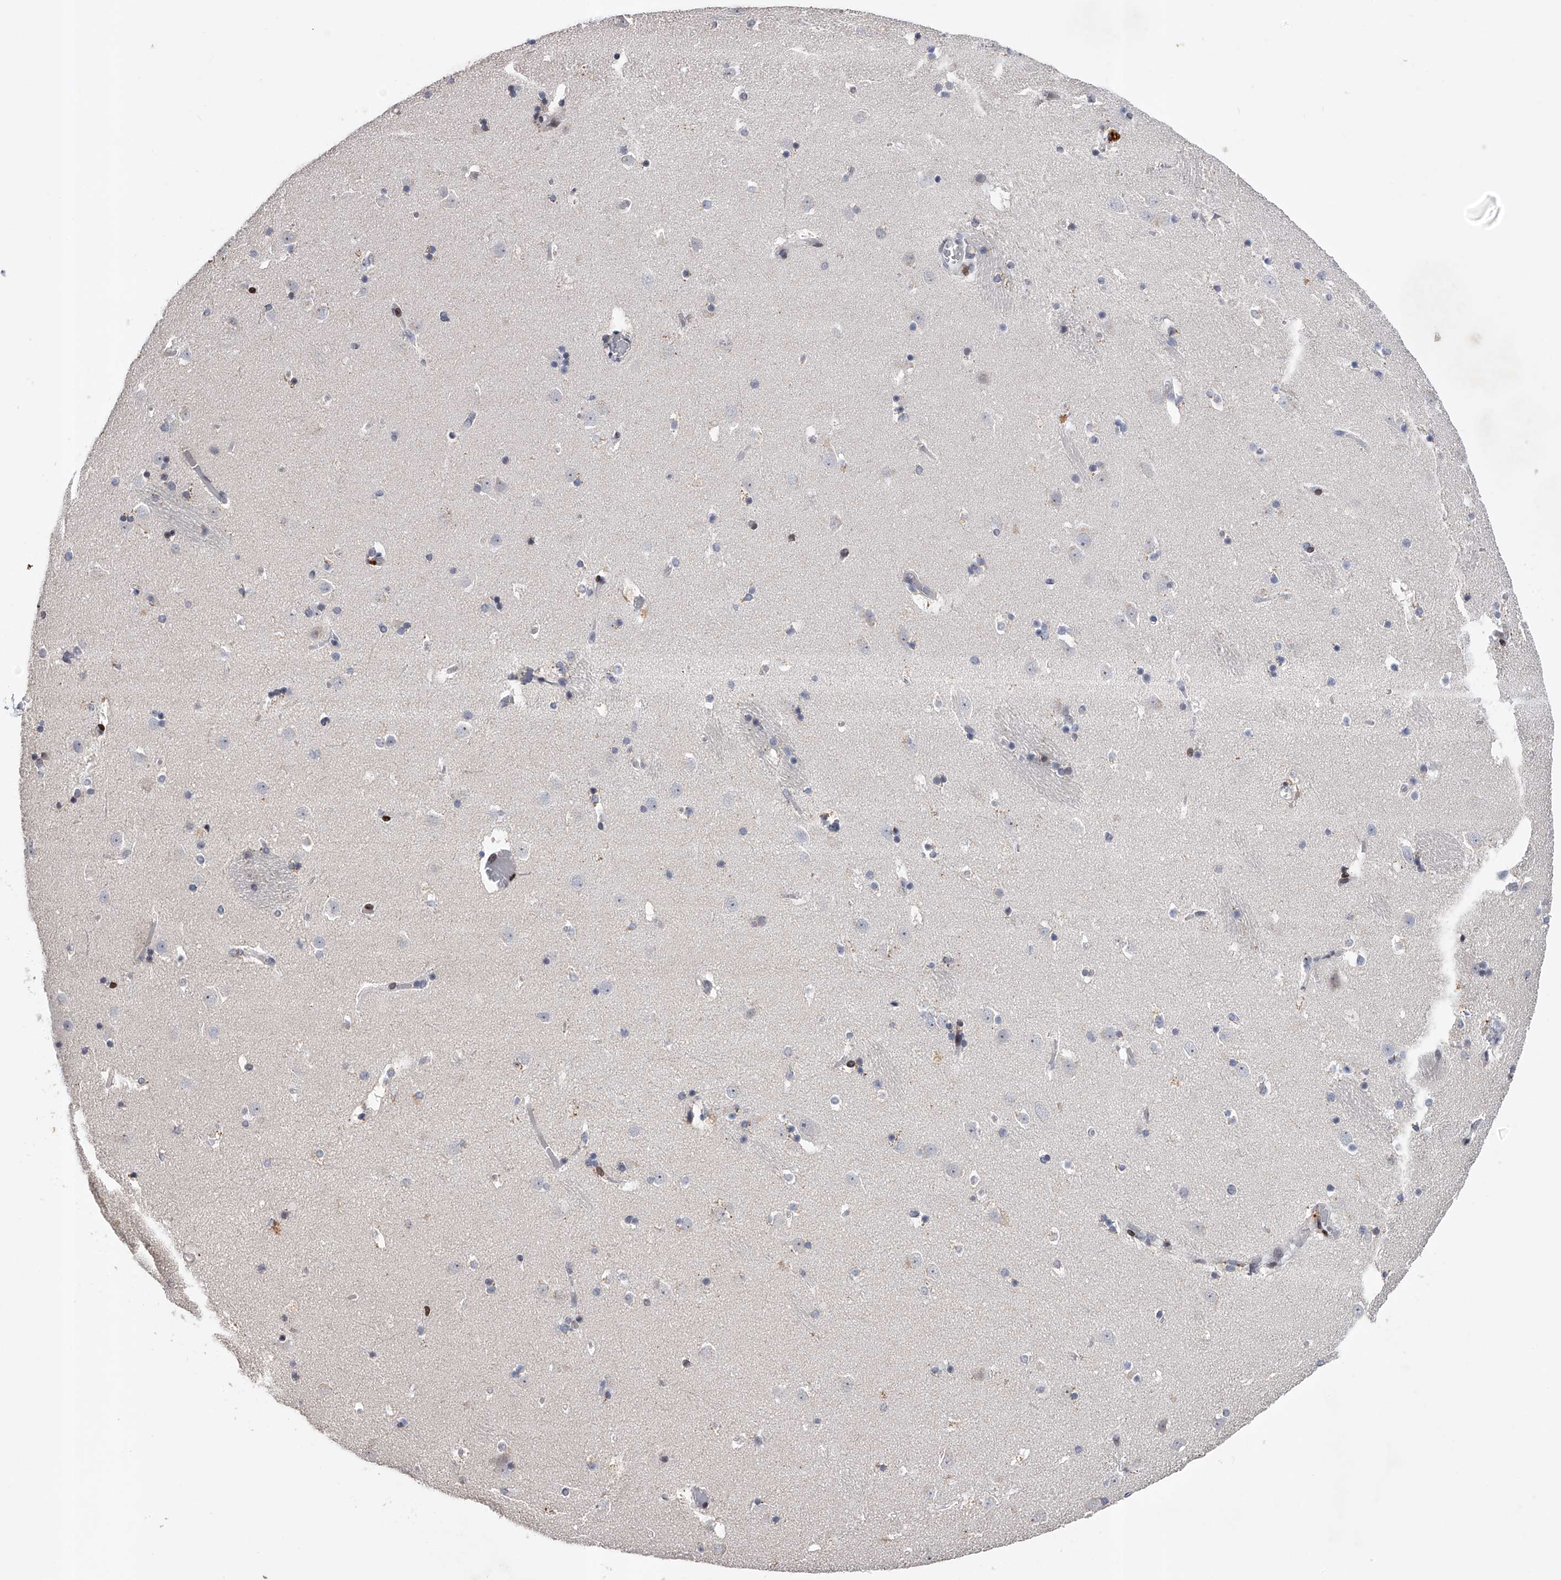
{"staining": {"intensity": "negative", "quantity": "none", "location": "none"}, "tissue": "caudate", "cell_type": "Glial cells", "image_type": "normal", "snomed": [{"axis": "morphology", "description": "Normal tissue, NOS"}, {"axis": "topography", "description": "Lateral ventricle wall"}], "caption": "Immunohistochemistry (IHC) micrograph of normal human caudate stained for a protein (brown), which shows no staining in glial cells.", "gene": "RWDD2A", "patient": {"sex": "male", "age": 45}}